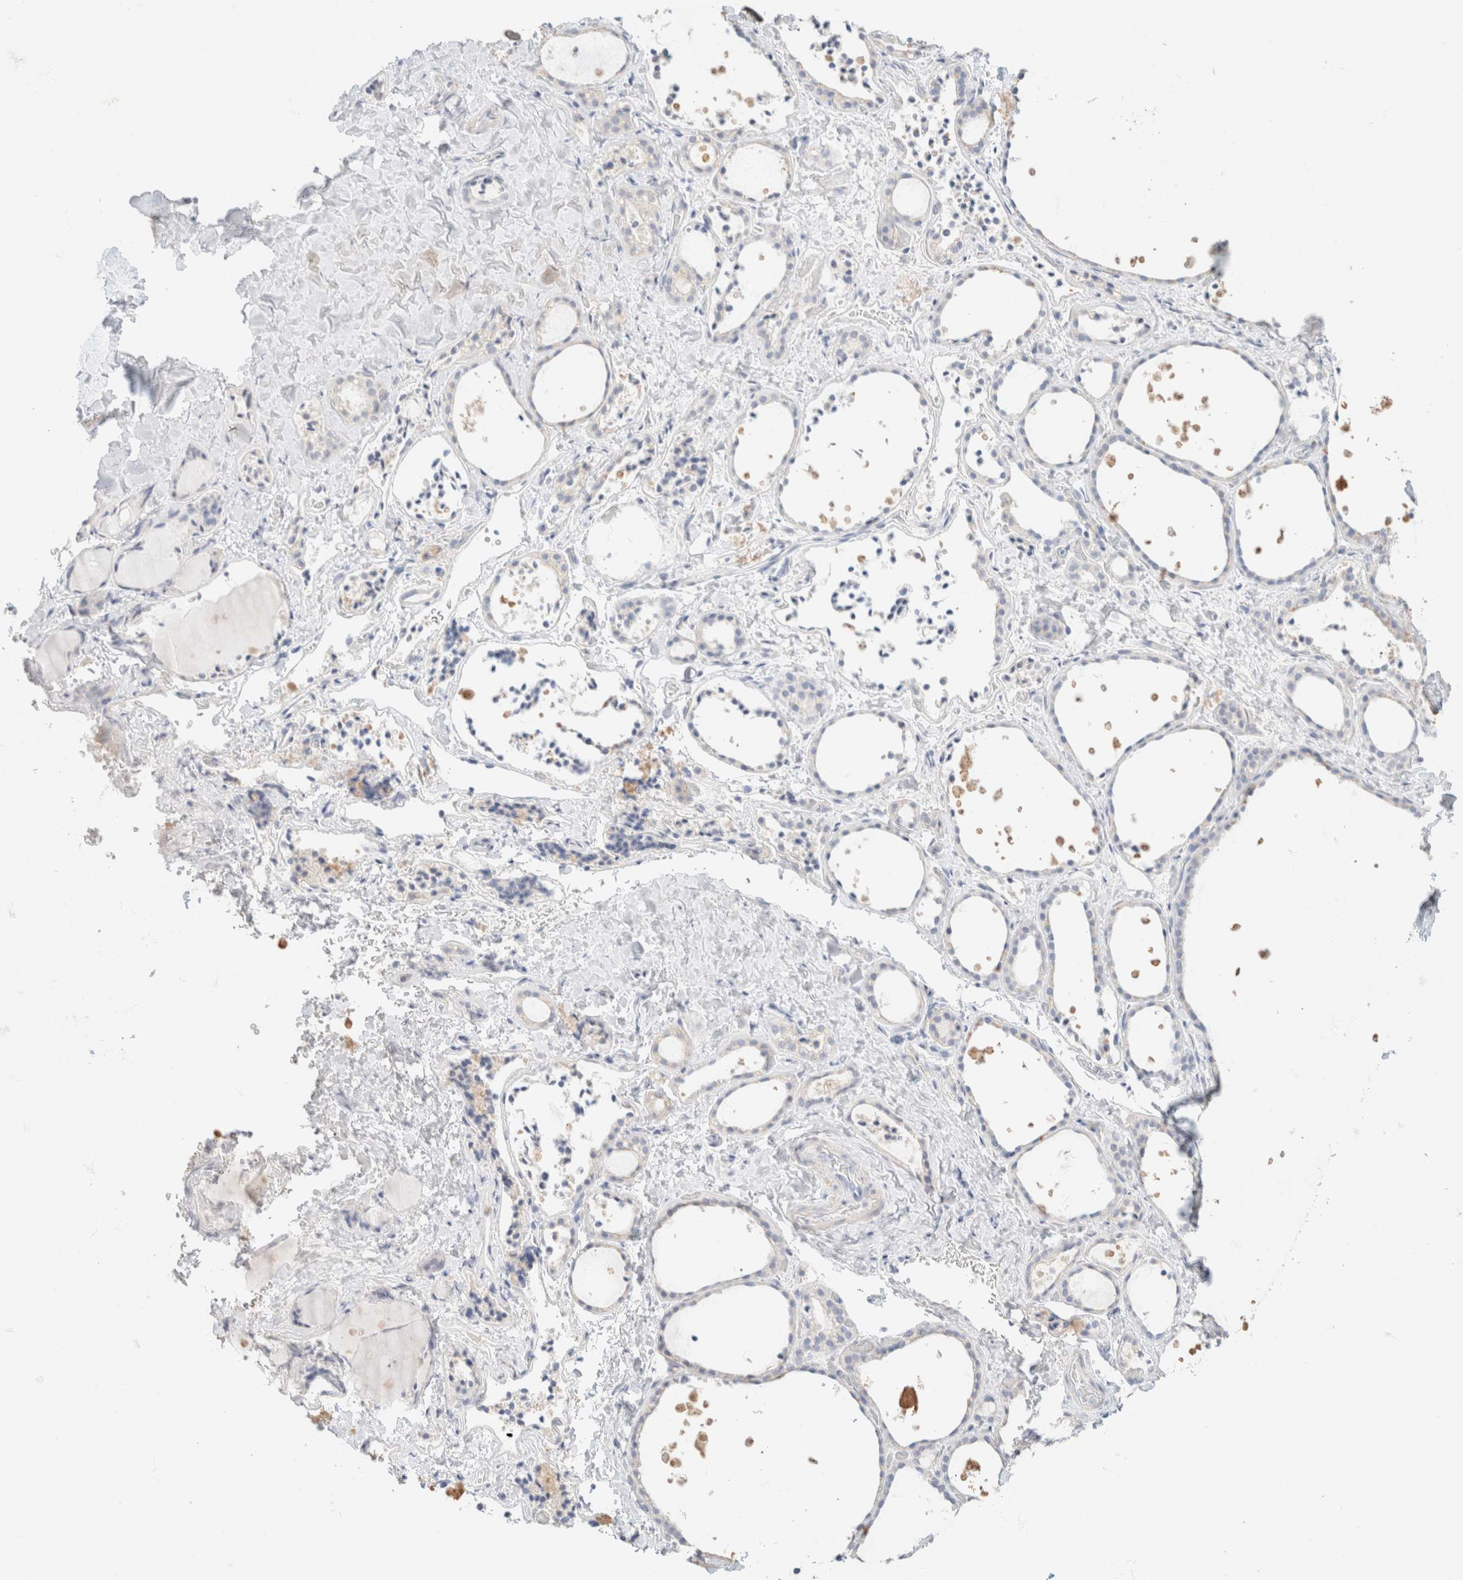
{"staining": {"intensity": "negative", "quantity": "none", "location": "none"}, "tissue": "thyroid gland", "cell_type": "Glandular cells", "image_type": "normal", "snomed": [{"axis": "morphology", "description": "Normal tissue, NOS"}, {"axis": "topography", "description": "Thyroid gland"}], "caption": "The photomicrograph demonstrates no significant staining in glandular cells of thyroid gland.", "gene": "CA12", "patient": {"sex": "female", "age": 44}}